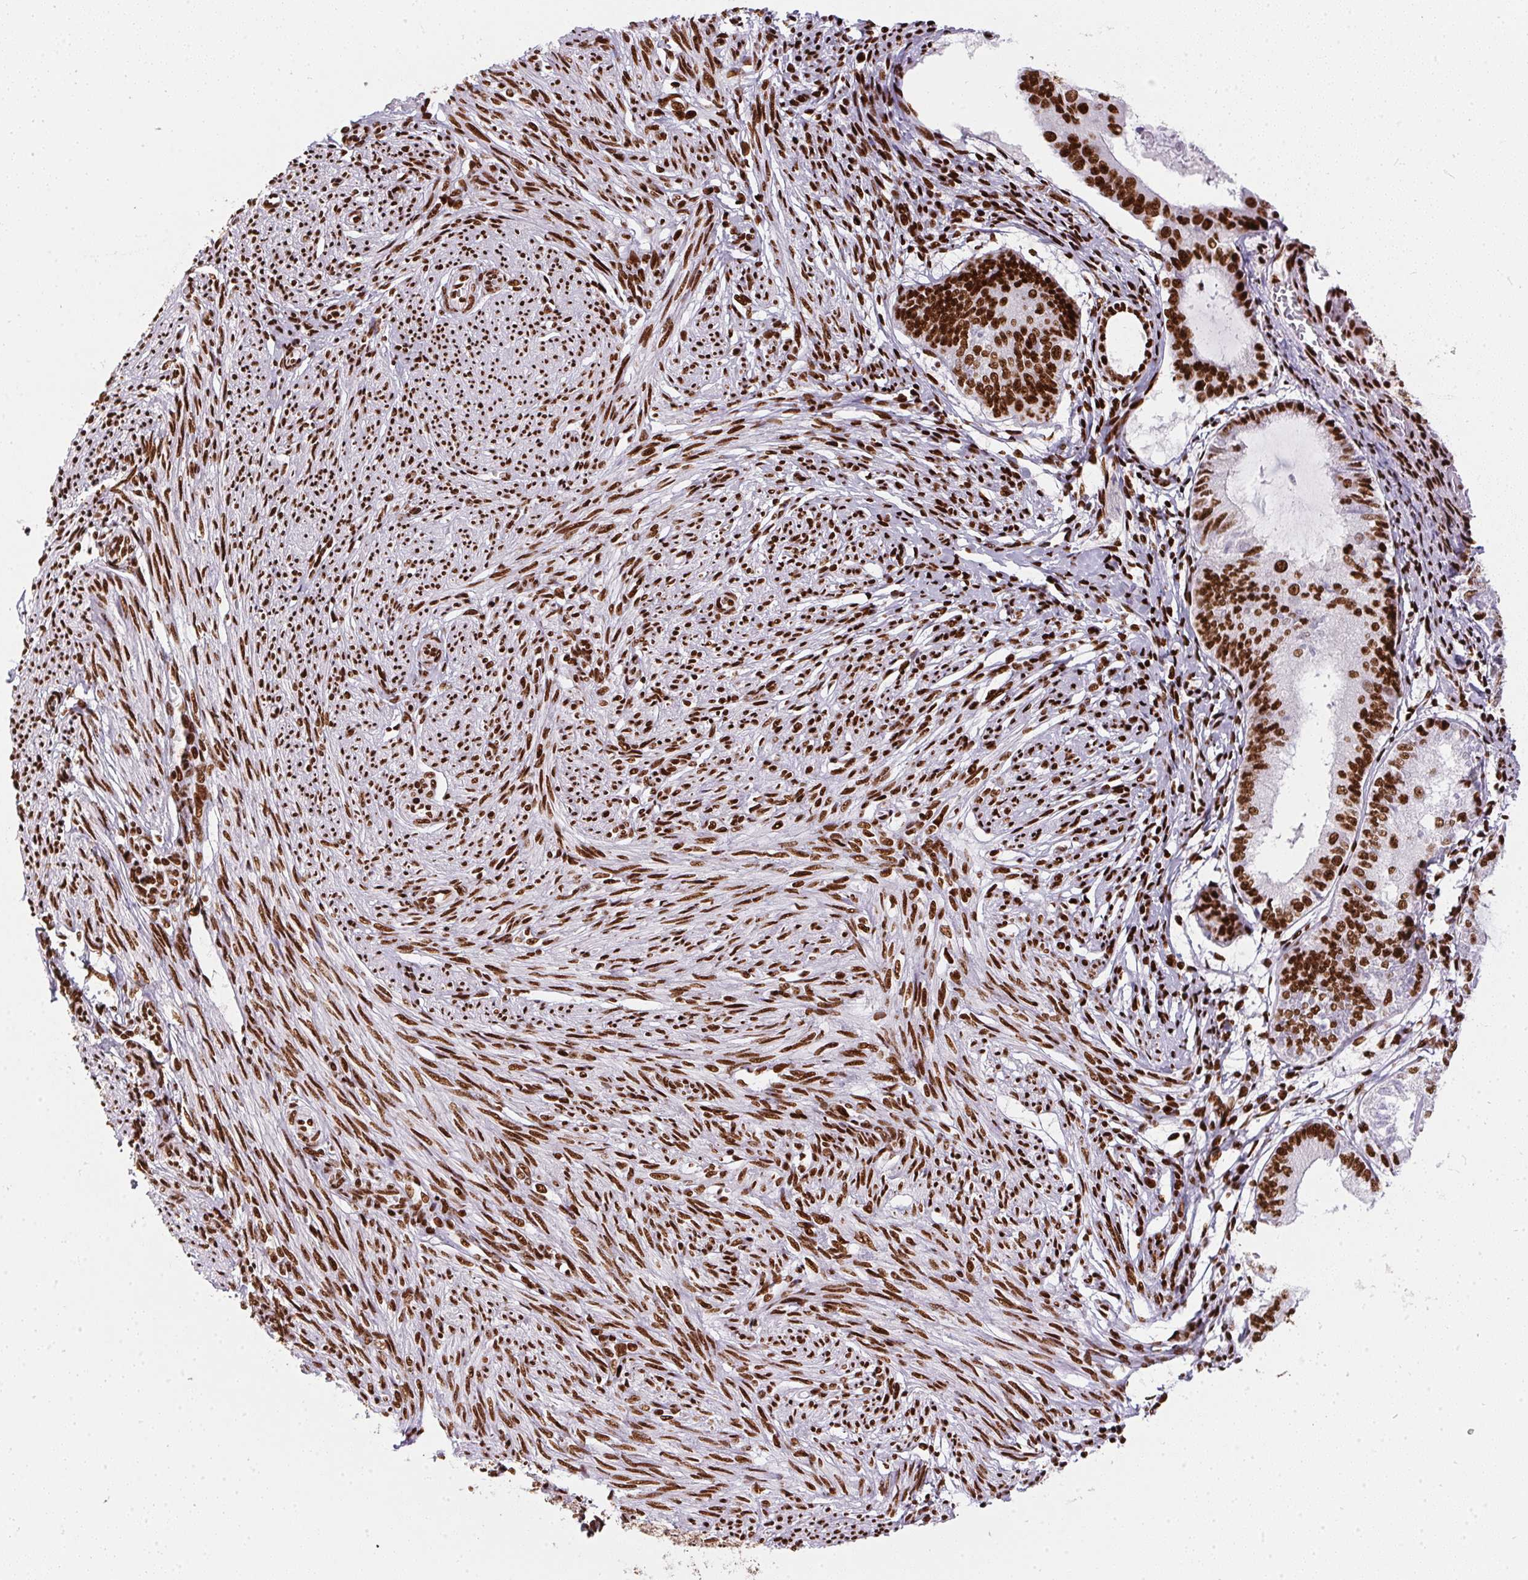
{"staining": {"intensity": "strong", "quantity": ">75%", "location": "nuclear"}, "tissue": "endometrium", "cell_type": "Cells in endometrial stroma", "image_type": "normal", "snomed": [{"axis": "morphology", "description": "Normal tissue, NOS"}, {"axis": "topography", "description": "Endometrium"}], "caption": "Immunohistochemistry of benign endometrium demonstrates high levels of strong nuclear positivity in about >75% of cells in endometrial stroma.", "gene": "PAGE3", "patient": {"sex": "female", "age": 50}}